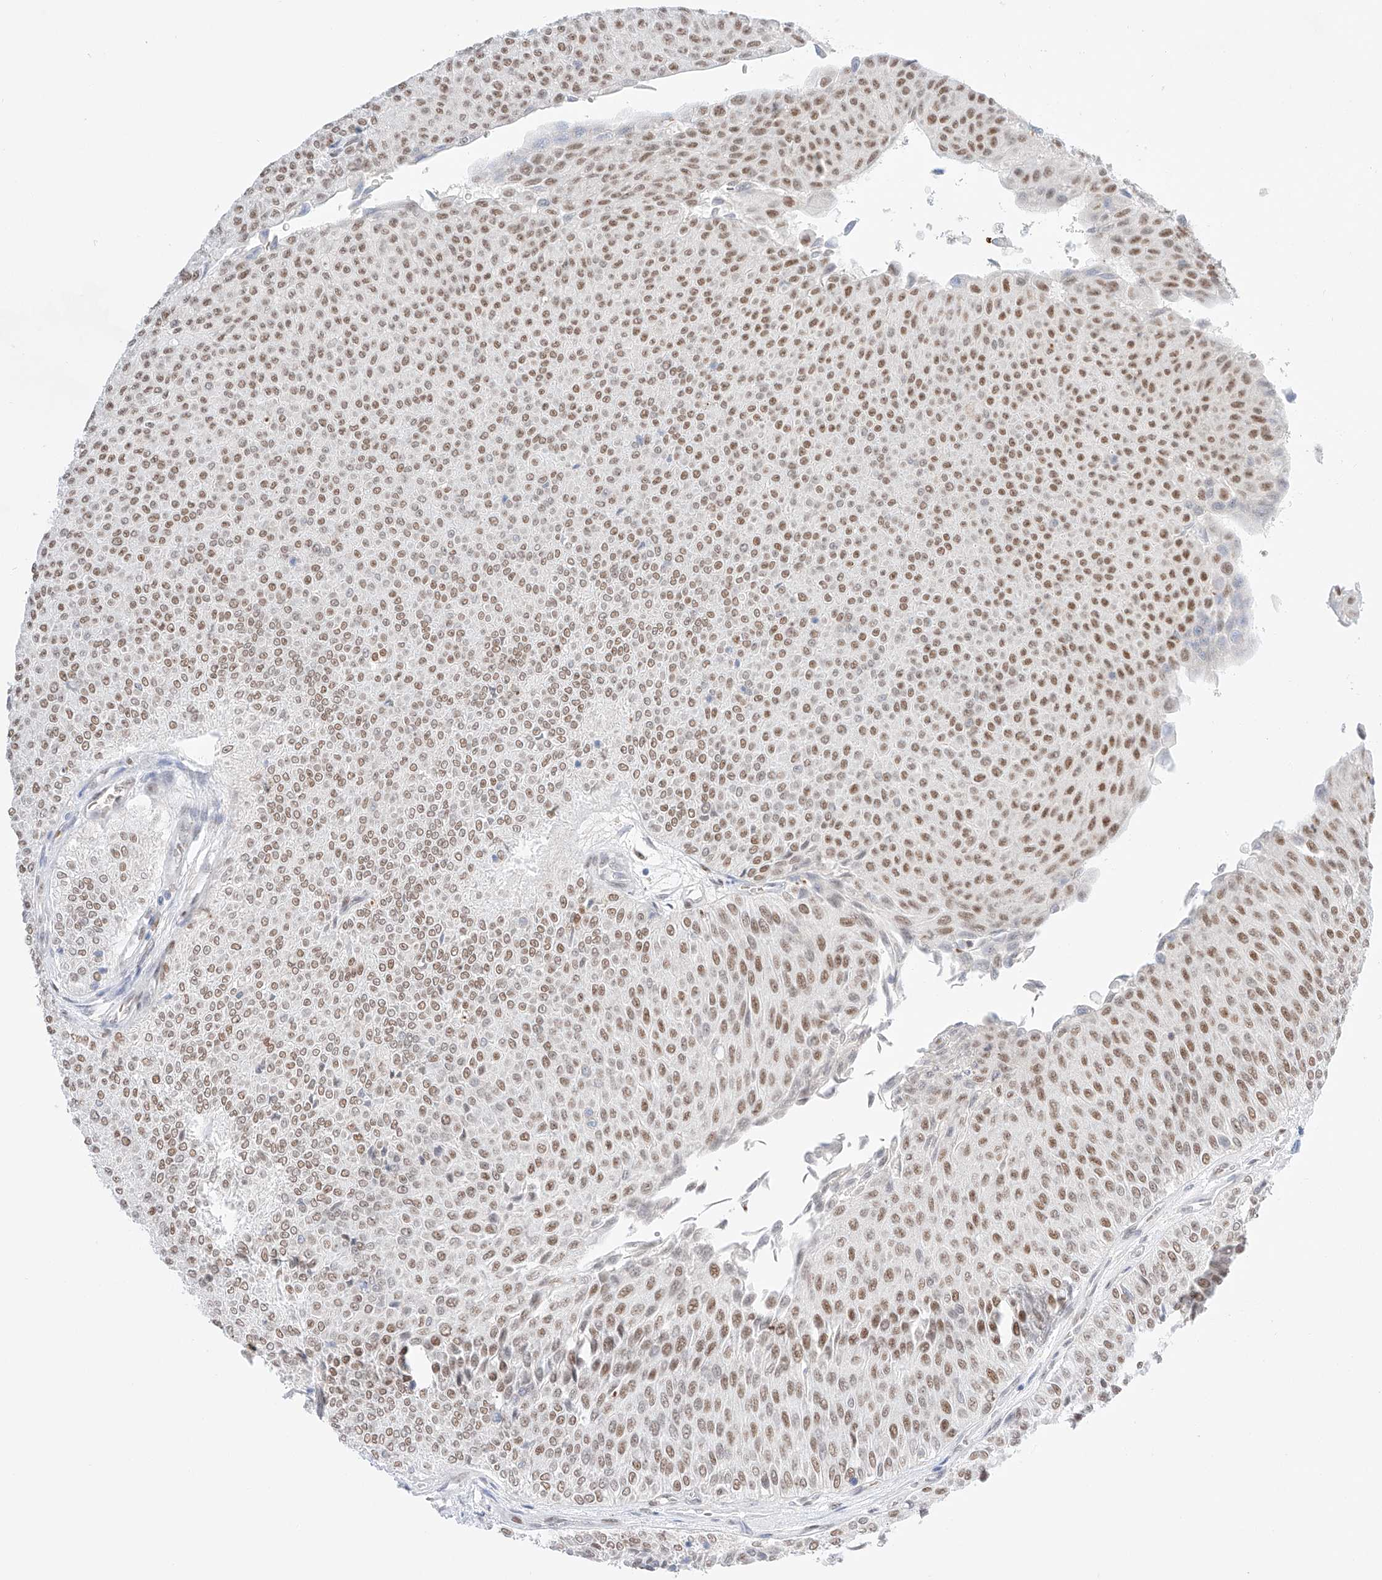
{"staining": {"intensity": "moderate", "quantity": ">75%", "location": "nuclear"}, "tissue": "urothelial cancer", "cell_type": "Tumor cells", "image_type": "cancer", "snomed": [{"axis": "morphology", "description": "Urothelial carcinoma, Low grade"}, {"axis": "topography", "description": "Urinary bladder"}], "caption": "Immunohistochemistry (IHC) photomicrograph of urothelial cancer stained for a protein (brown), which displays medium levels of moderate nuclear expression in about >75% of tumor cells.", "gene": "APIP", "patient": {"sex": "male", "age": 78}}